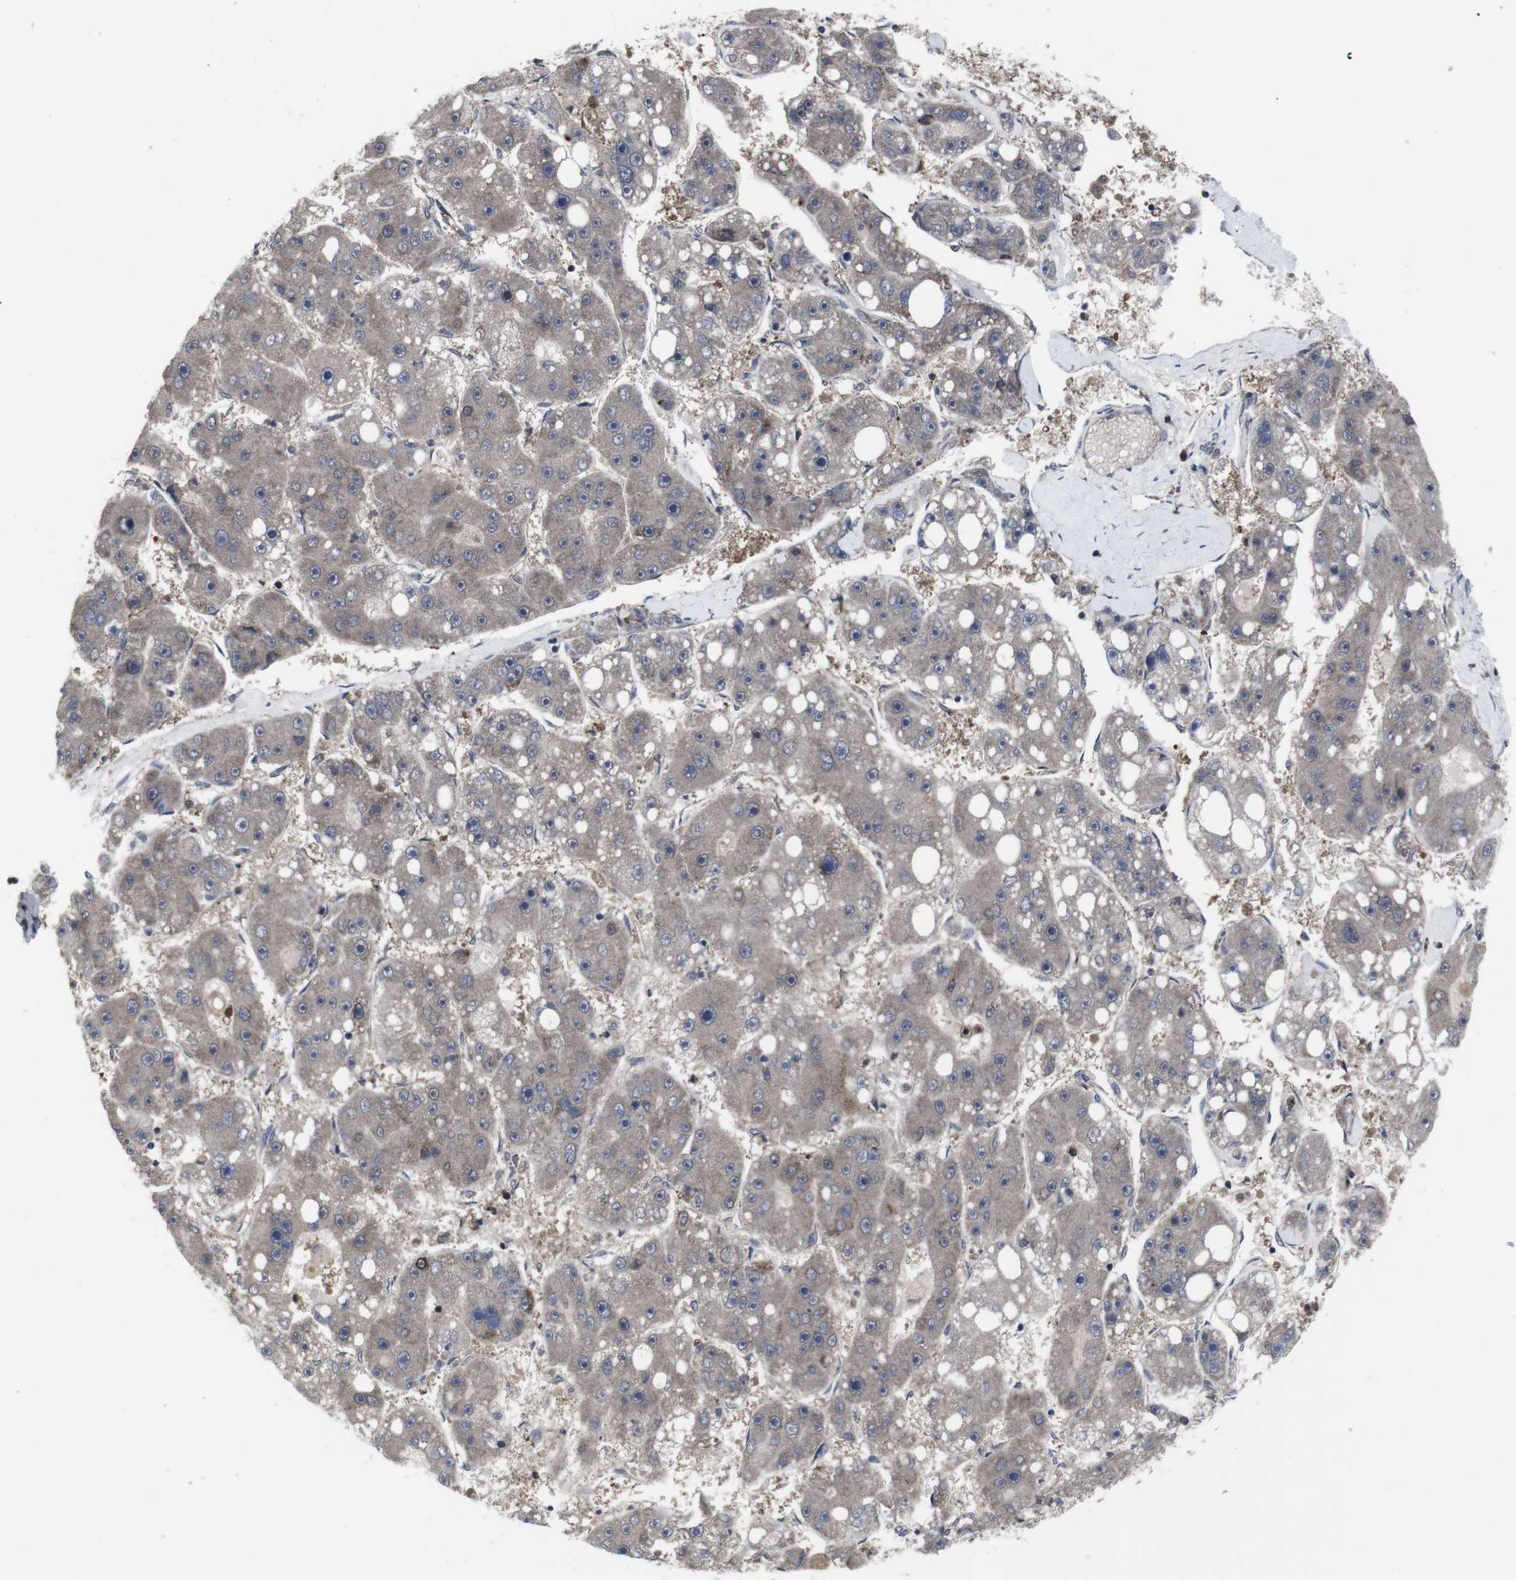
{"staining": {"intensity": "moderate", "quantity": "<25%", "location": "cytoplasmic/membranous"}, "tissue": "liver cancer", "cell_type": "Tumor cells", "image_type": "cancer", "snomed": [{"axis": "morphology", "description": "Carcinoma, Hepatocellular, NOS"}, {"axis": "topography", "description": "Liver"}], "caption": "The immunohistochemical stain shows moderate cytoplasmic/membranous positivity in tumor cells of liver cancer (hepatocellular carcinoma) tissue.", "gene": "HPRT1", "patient": {"sex": "female", "age": 61}}